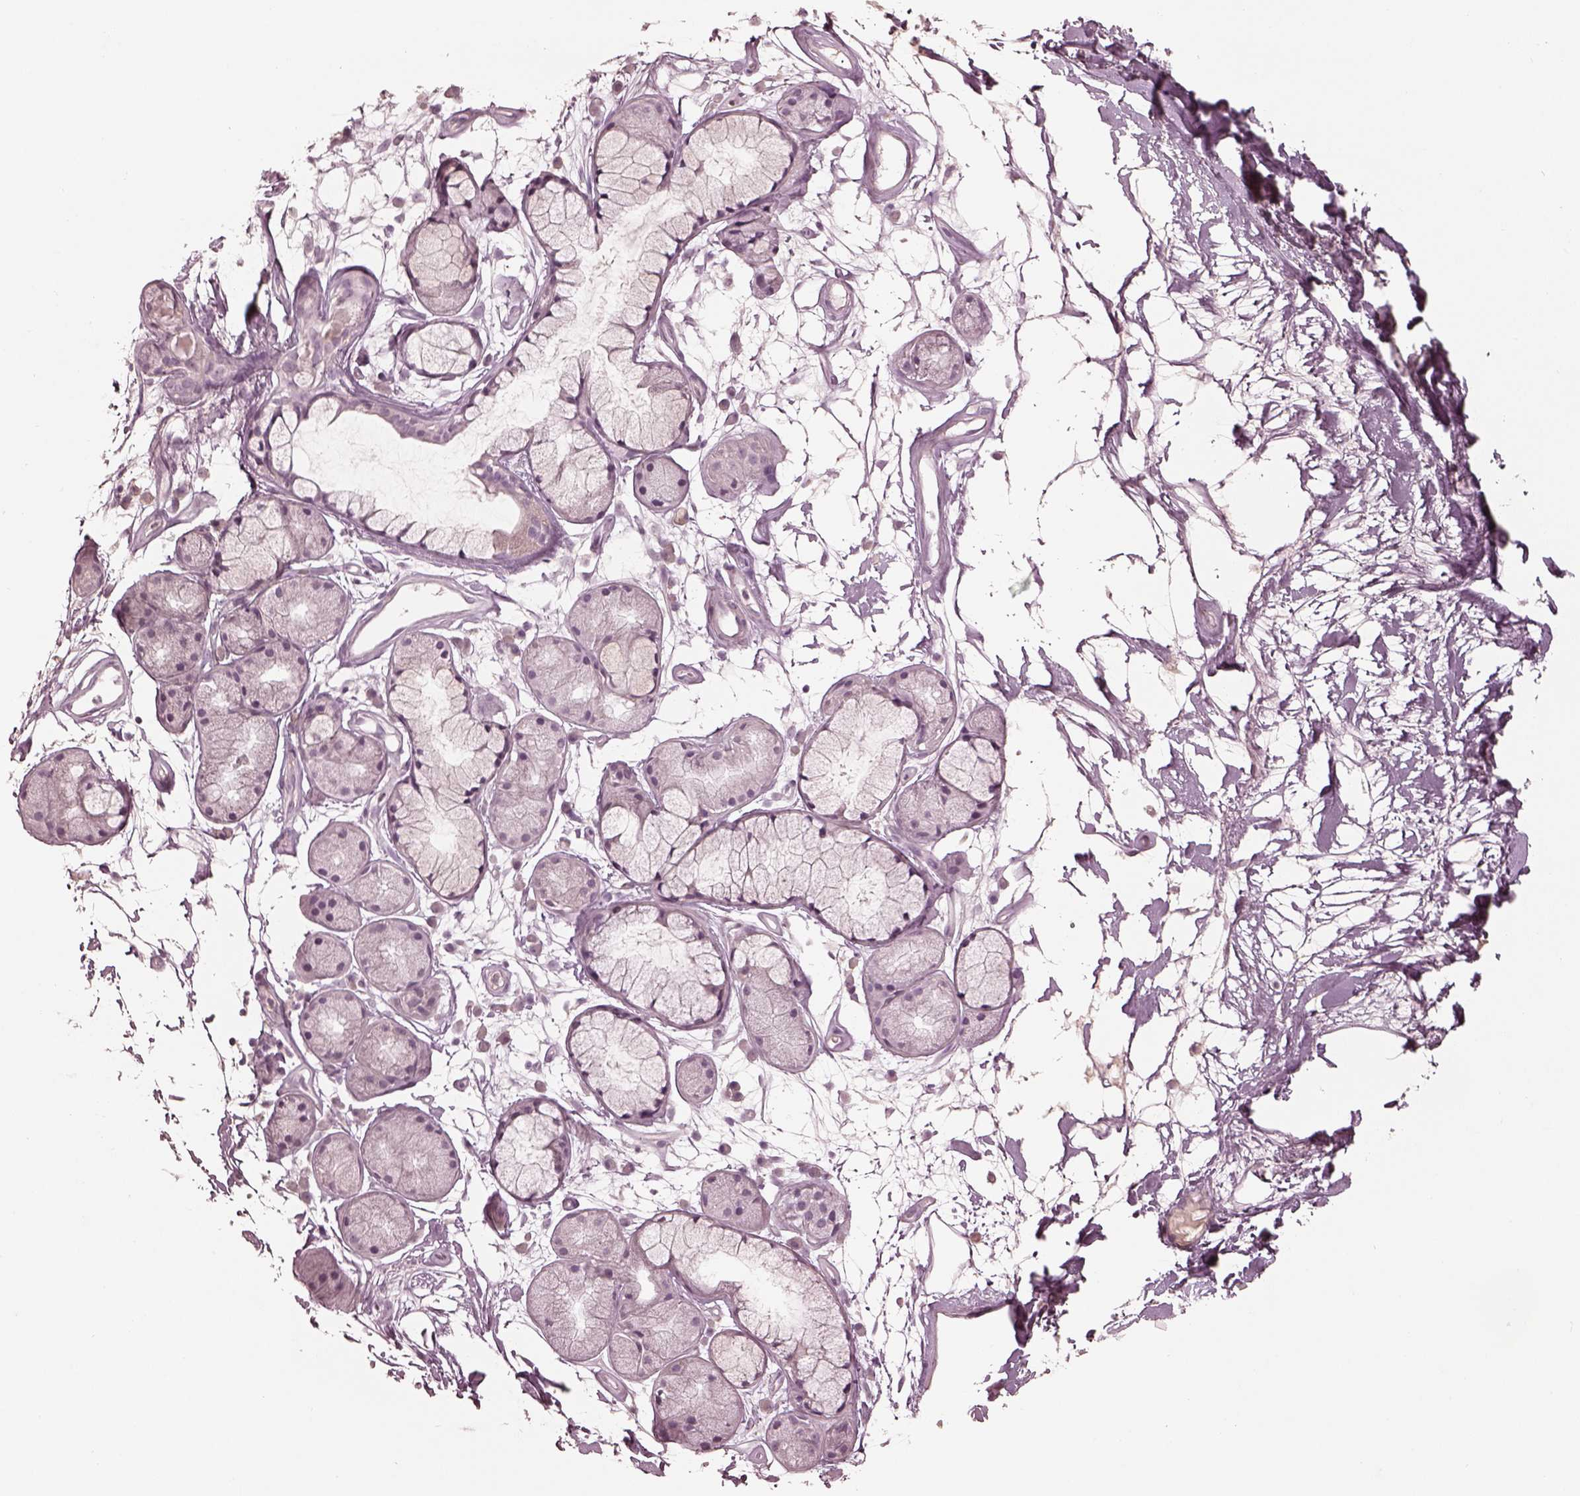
{"staining": {"intensity": "negative", "quantity": "none", "location": "none"}, "tissue": "soft tissue", "cell_type": "Chondrocytes", "image_type": "normal", "snomed": [{"axis": "morphology", "description": "Normal tissue, NOS"}, {"axis": "morphology", "description": "Squamous cell carcinoma, NOS"}, {"axis": "topography", "description": "Cartilage tissue"}, {"axis": "topography", "description": "Lung"}], "caption": "This is a micrograph of immunohistochemistry staining of normal soft tissue, which shows no expression in chondrocytes. (DAB (3,3'-diaminobenzidine) immunohistochemistry (IHC), high magnification).", "gene": "SPATA6L", "patient": {"sex": "male", "age": 66}}